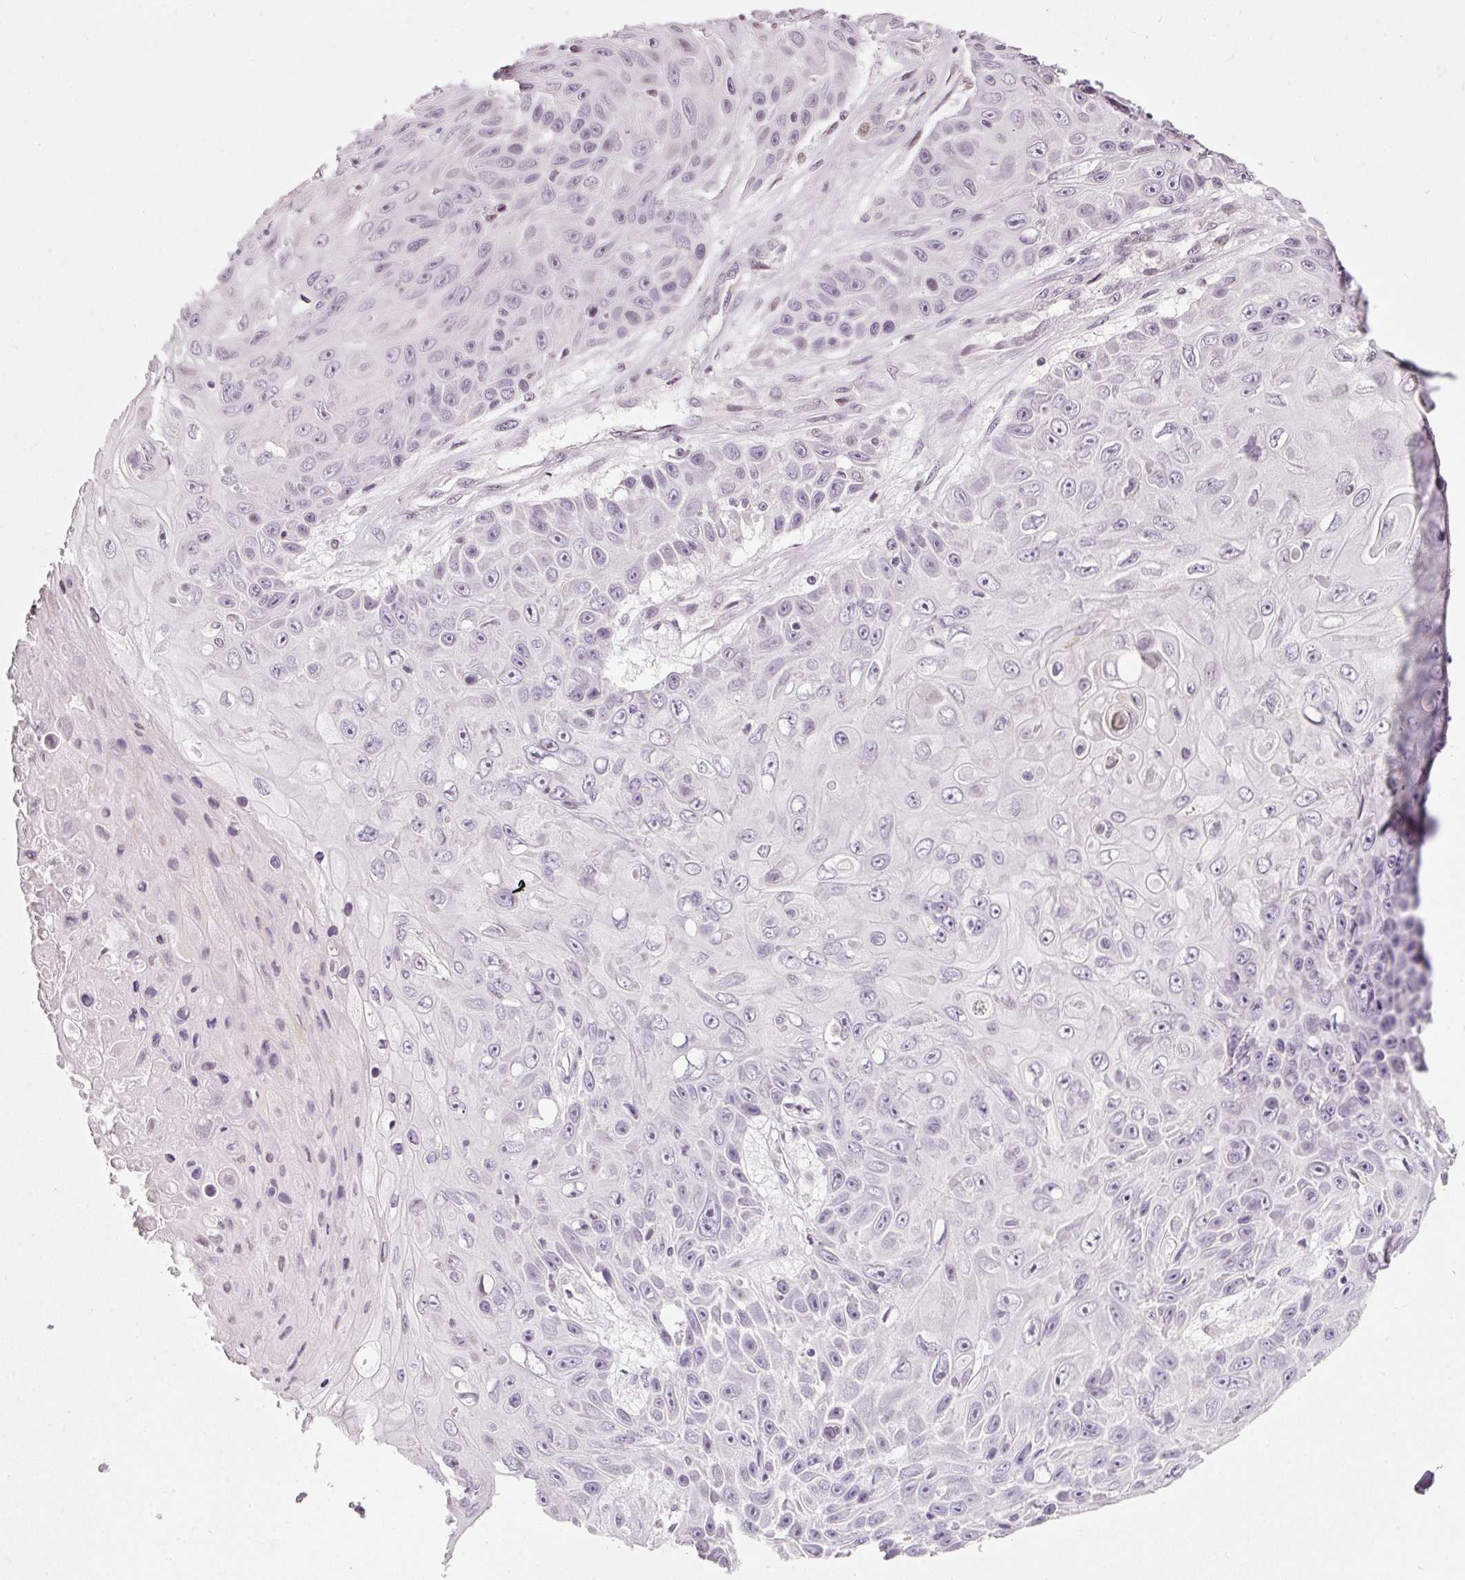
{"staining": {"intensity": "negative", "quantity": "none", "location": "none"}, "tissue": "skin cancer", "cell_type": "Tumor cells", "image_type": "cancer", "snomed": [{"axis": "morphology", "description": "Squamous cell carcinoma, NOS"}, {"axis": "topography", "description": "Skin"}], "caption": "A high-resolution histopathology image shows immunohistochemistry (IHC) staining of skin cancer (squamous cell carcinoma), which demonstrates no significant expression in tumor cells.", "gene": "NRDE2", "patient": {"sex": "male", "age": 82}}